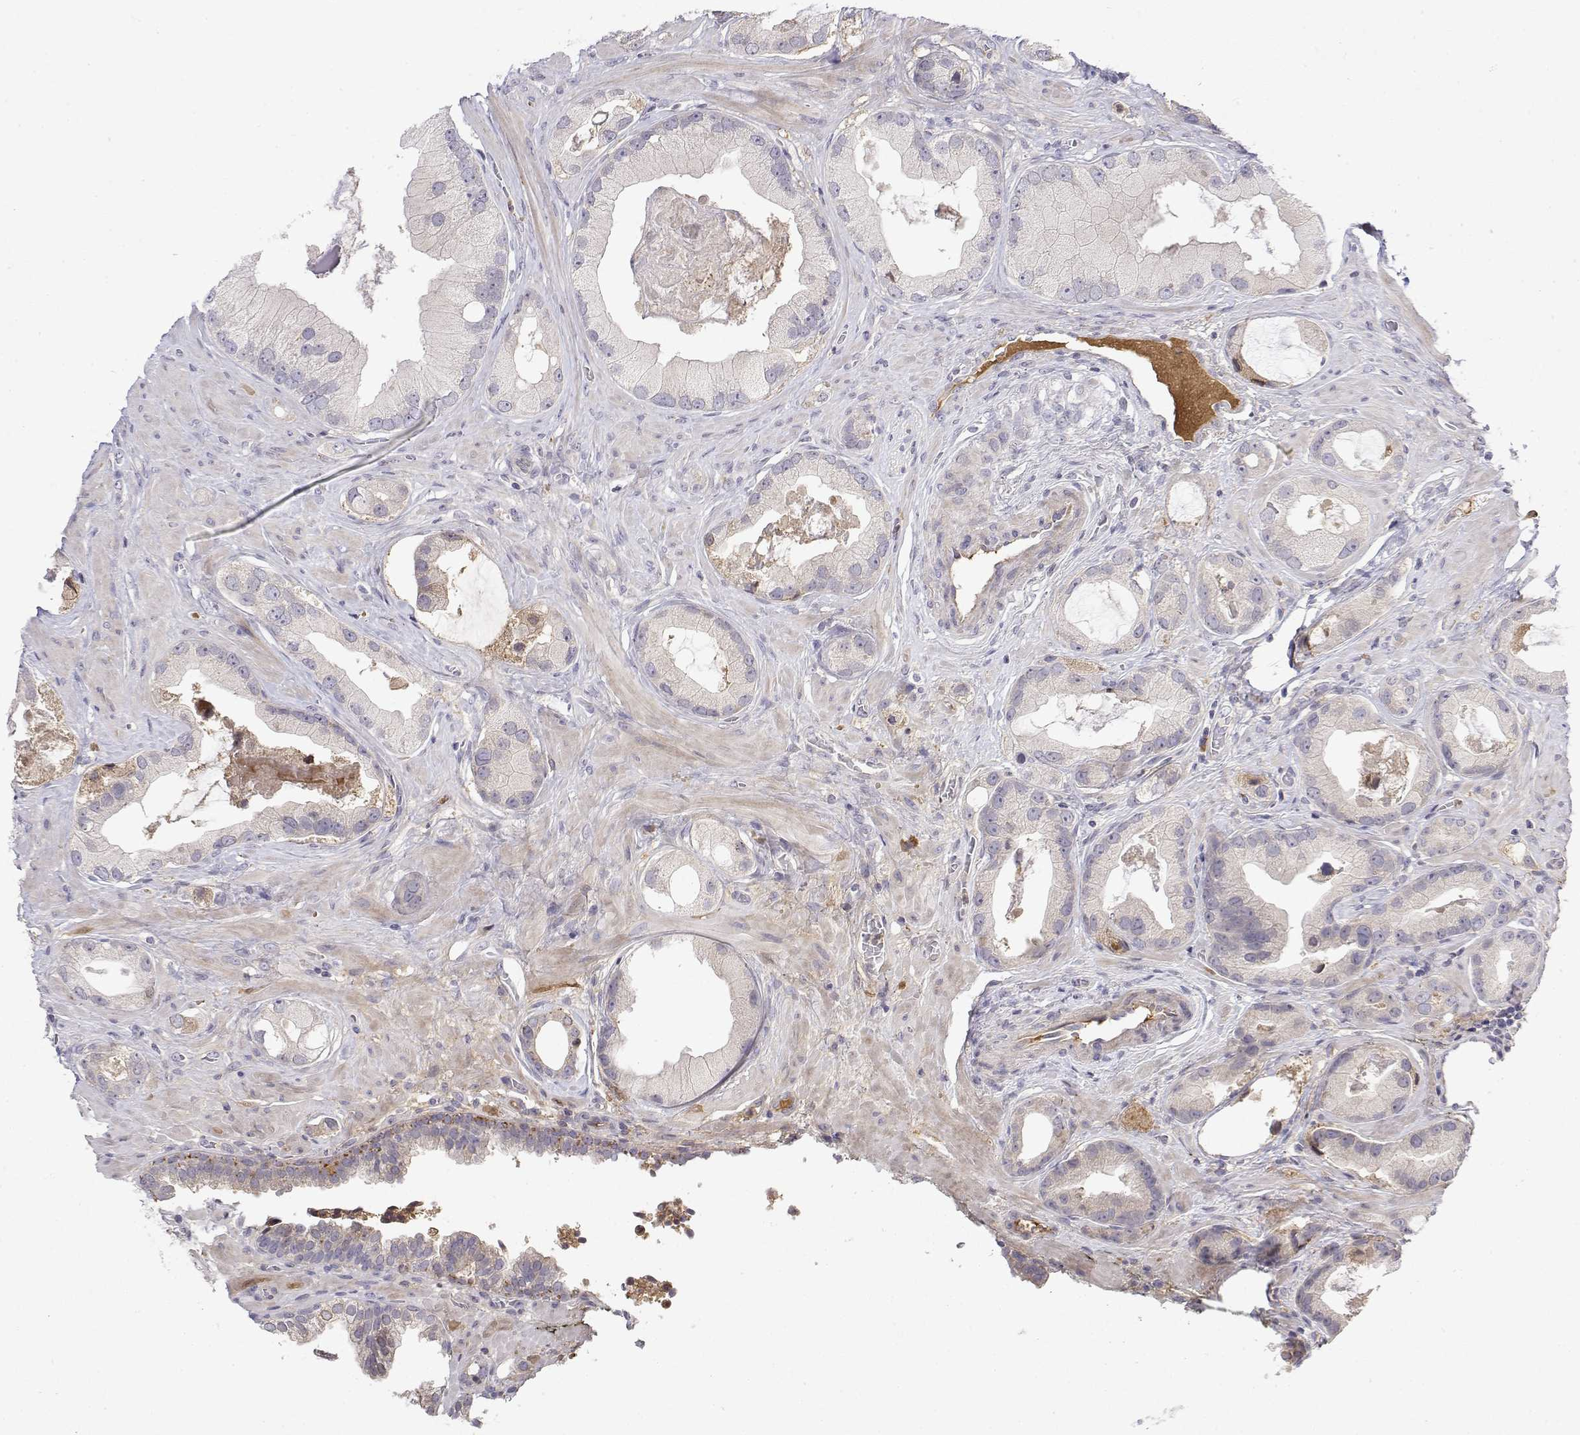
{"staining": {"intensity": "negative", "quantity": "none", "location": "none"}, "tissue": "prostate cancer", "cell_type": "Tumor cells", "image_type": "cancer", "snomed": [{"axis": "morphology", "description": "Adenocarcinoma, Low grade"}, {"axis": "topography", "description": "Prostate"}], "caption": "DAB immunohistochemical staining of prostate cancer (low-grade adenocarcinoma) demonstrates no significant positivity in tumor cells.", "gene": "IGFBP4", "patient": {"sex": "male", "age": 62}}